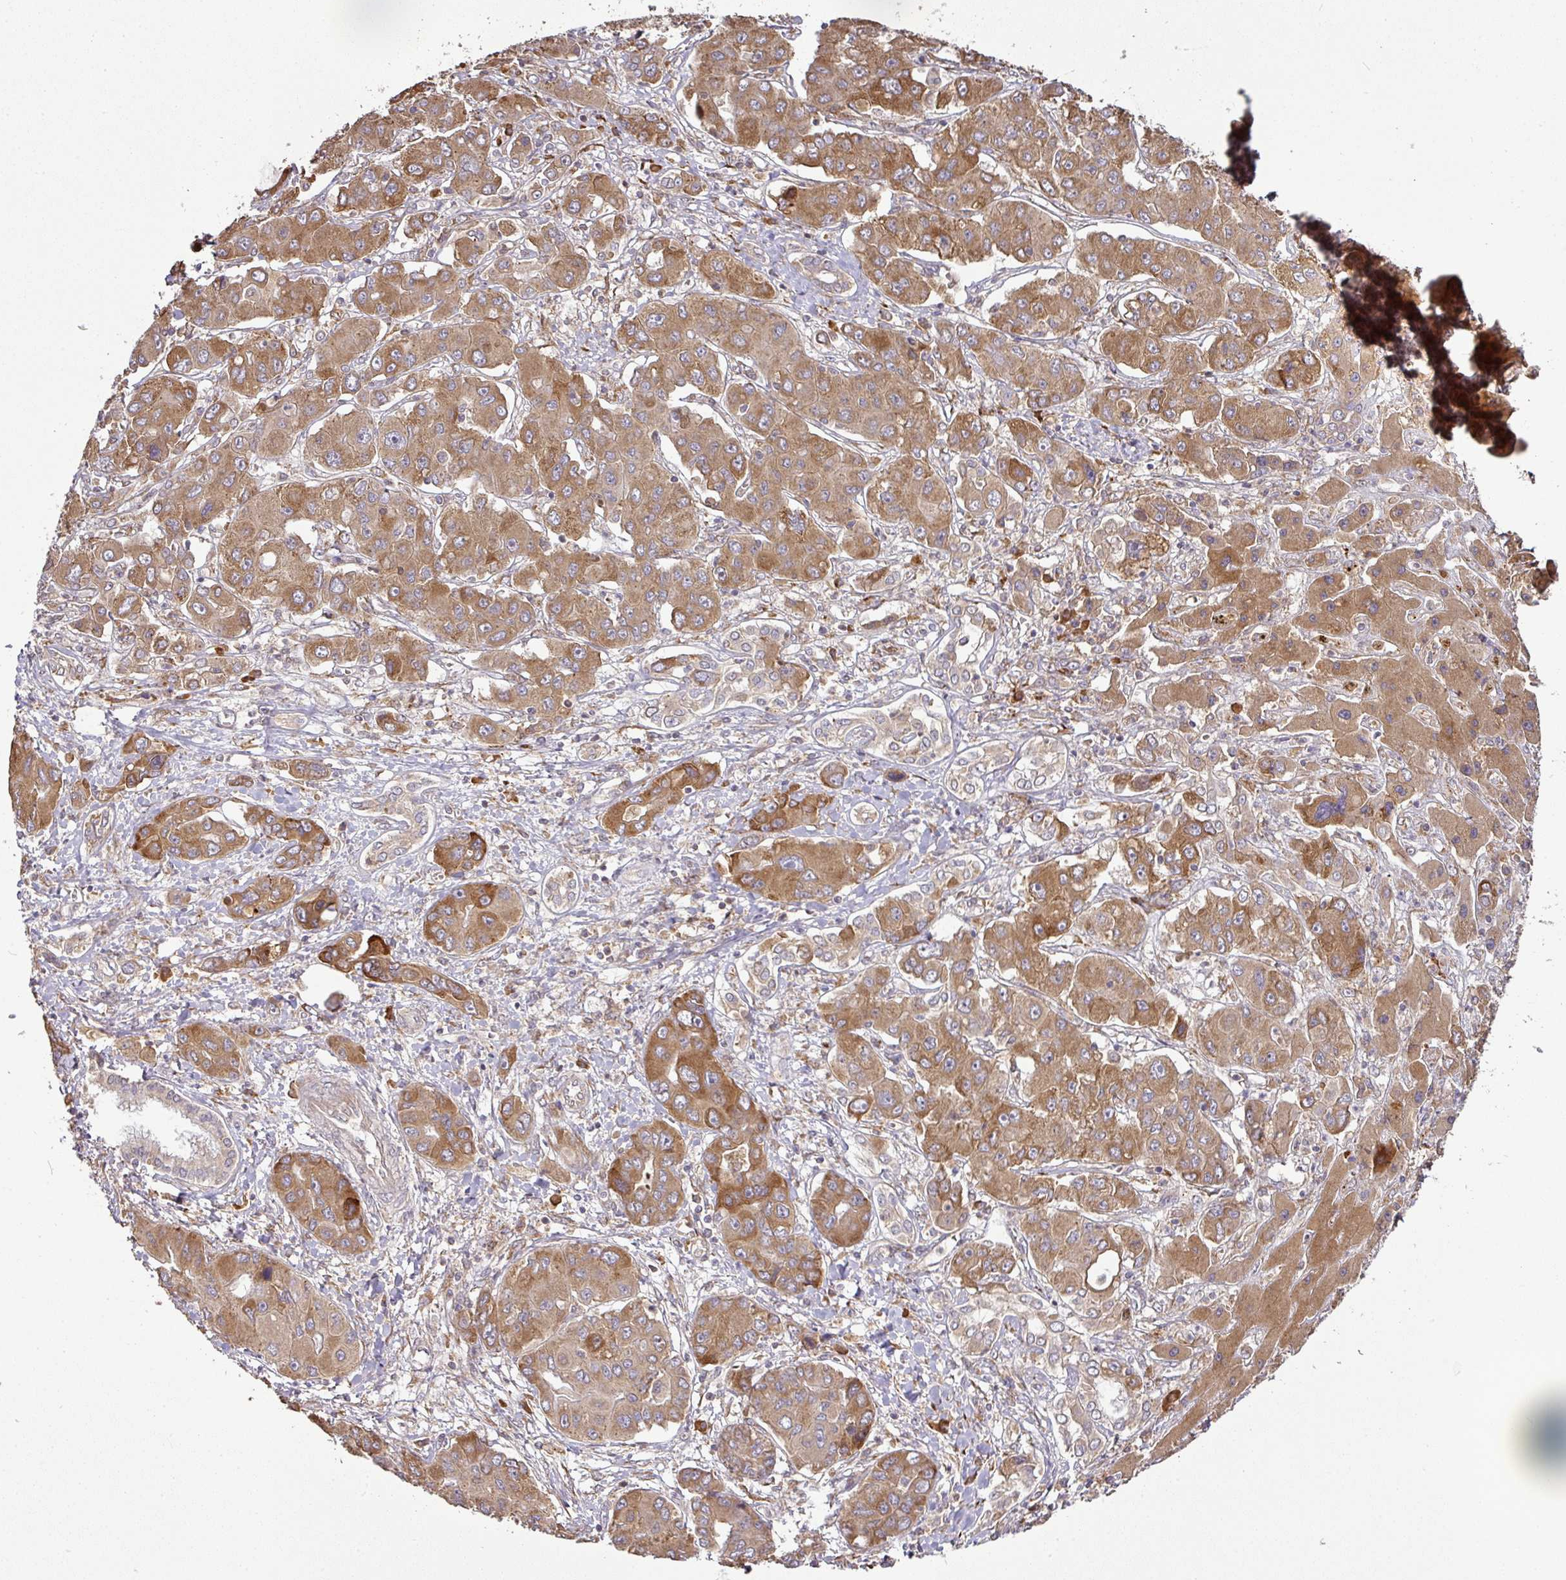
{"staining": {"intensity": "moderate", "quantity": ">75%", "location": "cytoplasmic/membranous"}, "tissue": "liver cancer", "cell_type": "Tumor cells", "image_type": "cancer", "snomed": [{"axis": "morphology", "description": "Cholangiocarcinoma"}, {"axis": "topography", "description": "Liver"}], "caption": "High-magnification brightfield microscopy of cholangiocarcinoma (liver) stained with DAB (3,3'-diaminobenzidine) (brown) and counterstained with hematoxylin (blue). tumor cells exhibit moderate cytoplasmic/membranous positivity is identified in approximately>75% of cells. The staining is performed using DAB (3,3'-diaminobenzidine) brown chromogen to label protein expression. The nuclei are counter-stained blue using hematoxylin.", "gene": "GALP", "patient": {"sex": "male", "age": 67}}